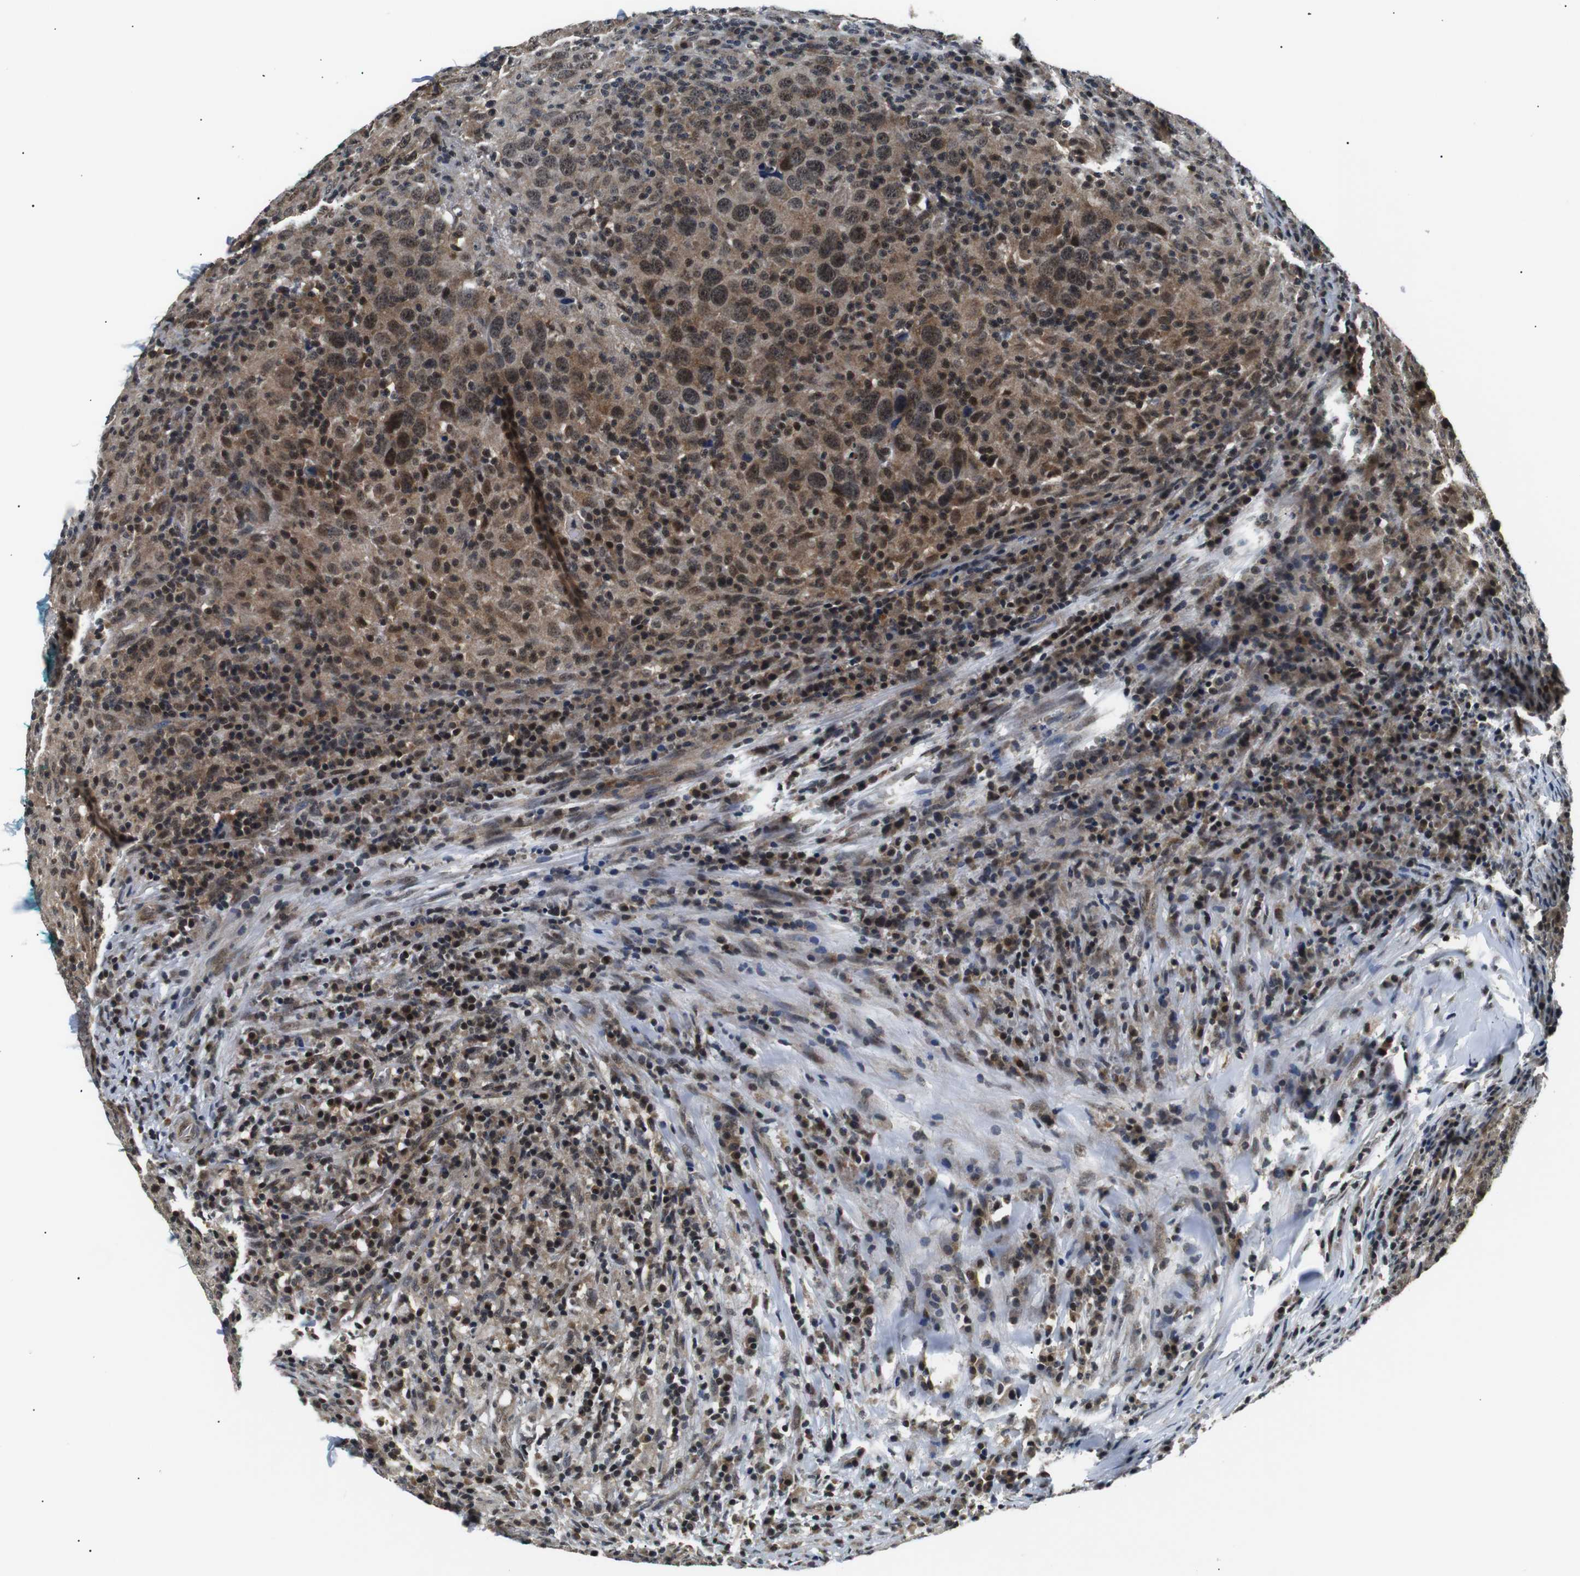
{"staining": {"intensity": "moderate", "quantity": ">75%", "location": "cytoplasmic/membranous,nuclear"}, "tissue": "head and neck cancer", "cell_type": "Tumor cells", "image_type": "cancer", "snomed": [{"axis": "morphology", "description": "Adenocarcinoma, NOS"}, {"axis": "topography", "description": "Salivary gland"}, {"axis": "topography", "description": "Head-Neck"}], "caption": "A high-resolution image shows IHC staining of head and neck adenocarcinoma, which reveals moderate cytoplasmic/membranous and nuclear expression in approximately >75% of tumor cells.", "gene": "SKP1", "patient": {"sex": "female", "age": 65}}